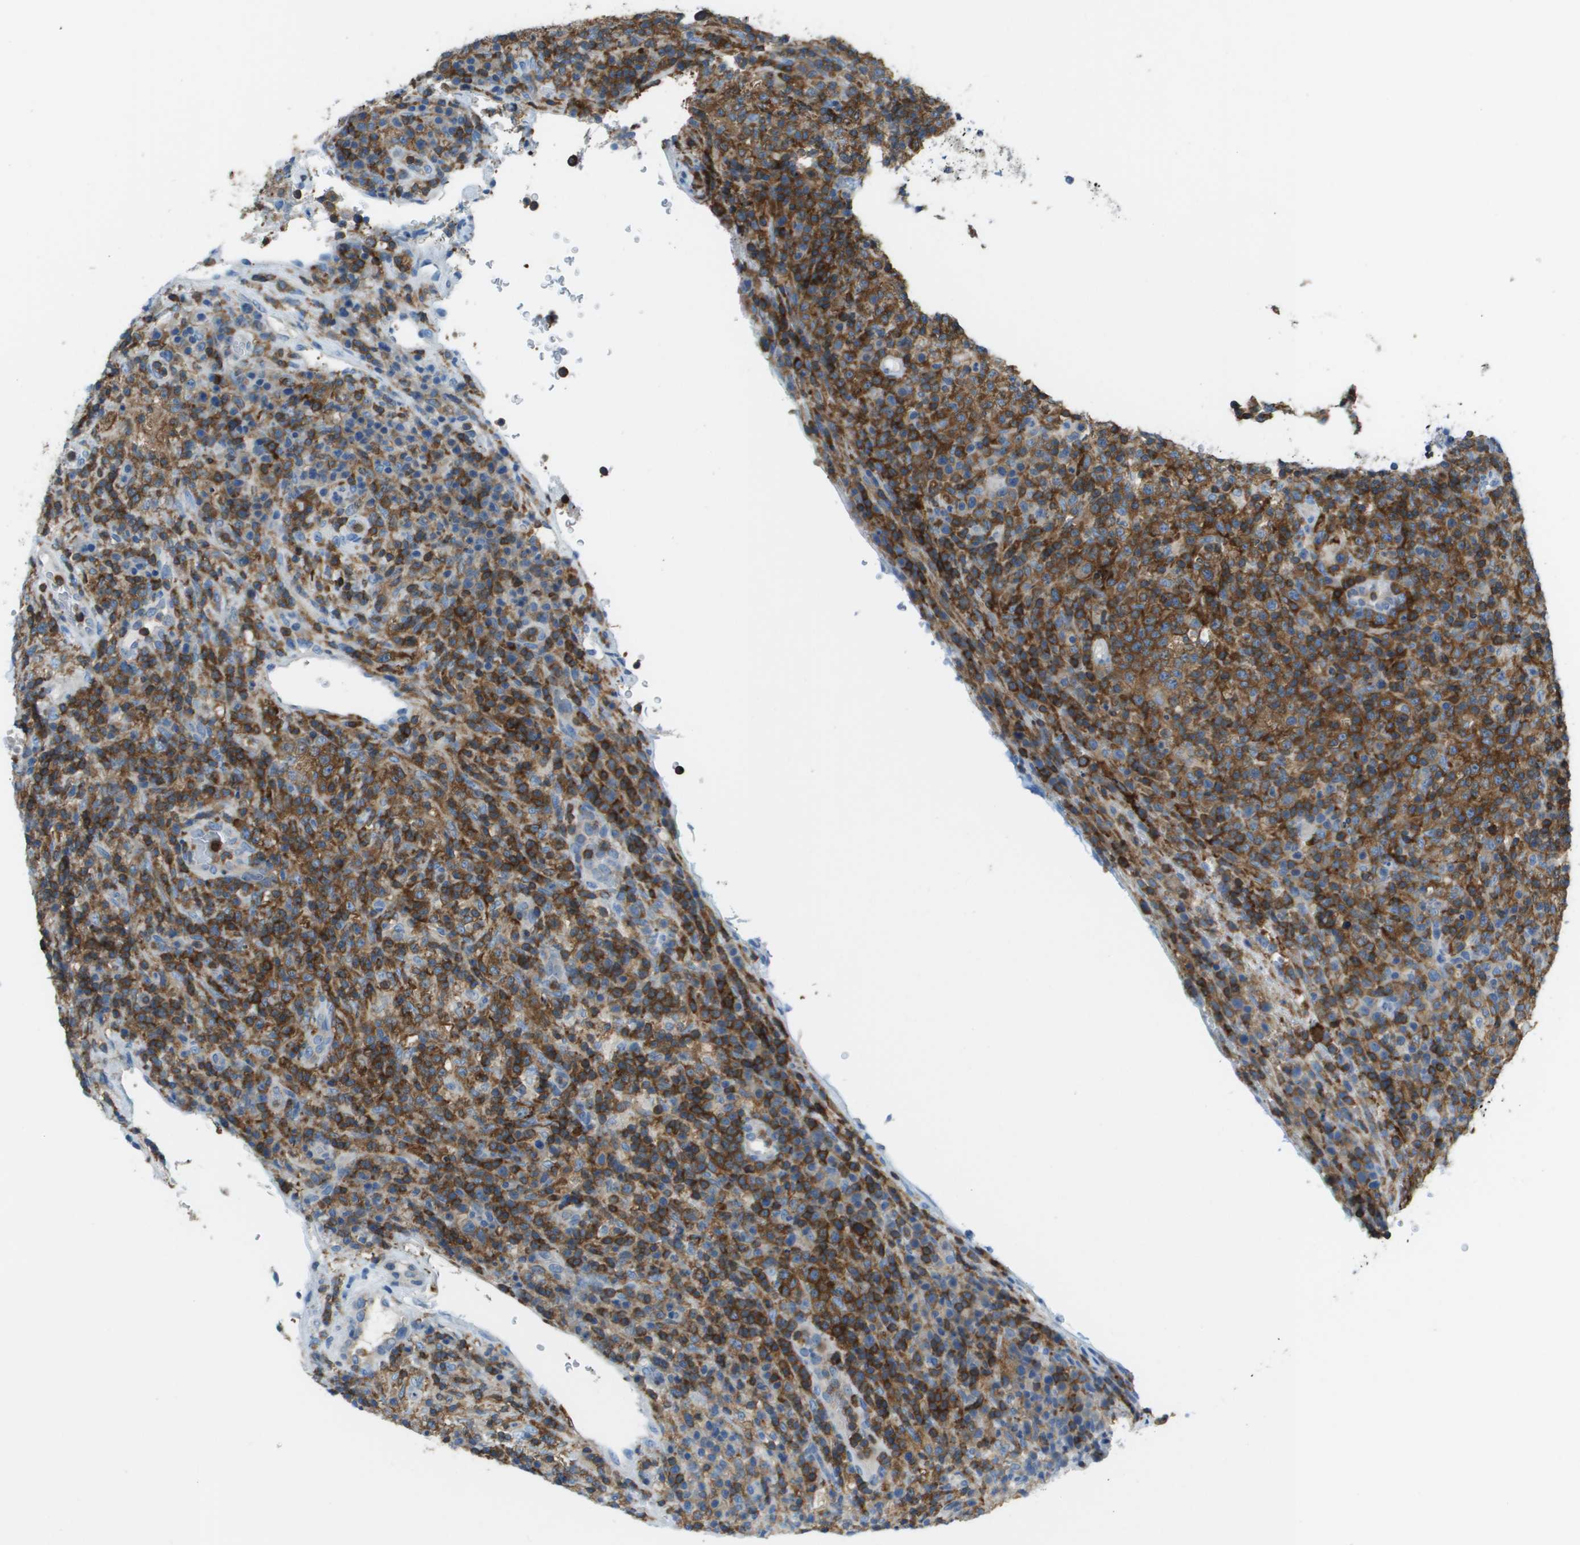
{"staining": {"intensity": "strong", "quantity": ">75%", "location": "cytoplasmic/membranous"}, "tissue": "lymphoma", "cell_type": "Tumor cells", "image_type": "cancer", "snomed": [{"axis": "morphology", "description": "Malignant lymphoma, non-Hodgkin's type, High grade"}, {"axis": "topography", "description": "Lymph node"}], "caption": "Protein positivity by immunohistochemistry shows strong cytoplasmic/membranous staining in about >75% of tumor cells in lymphoma.", "gene": "APBB1IP", "patient": {"sex": "female", "age": 76}}